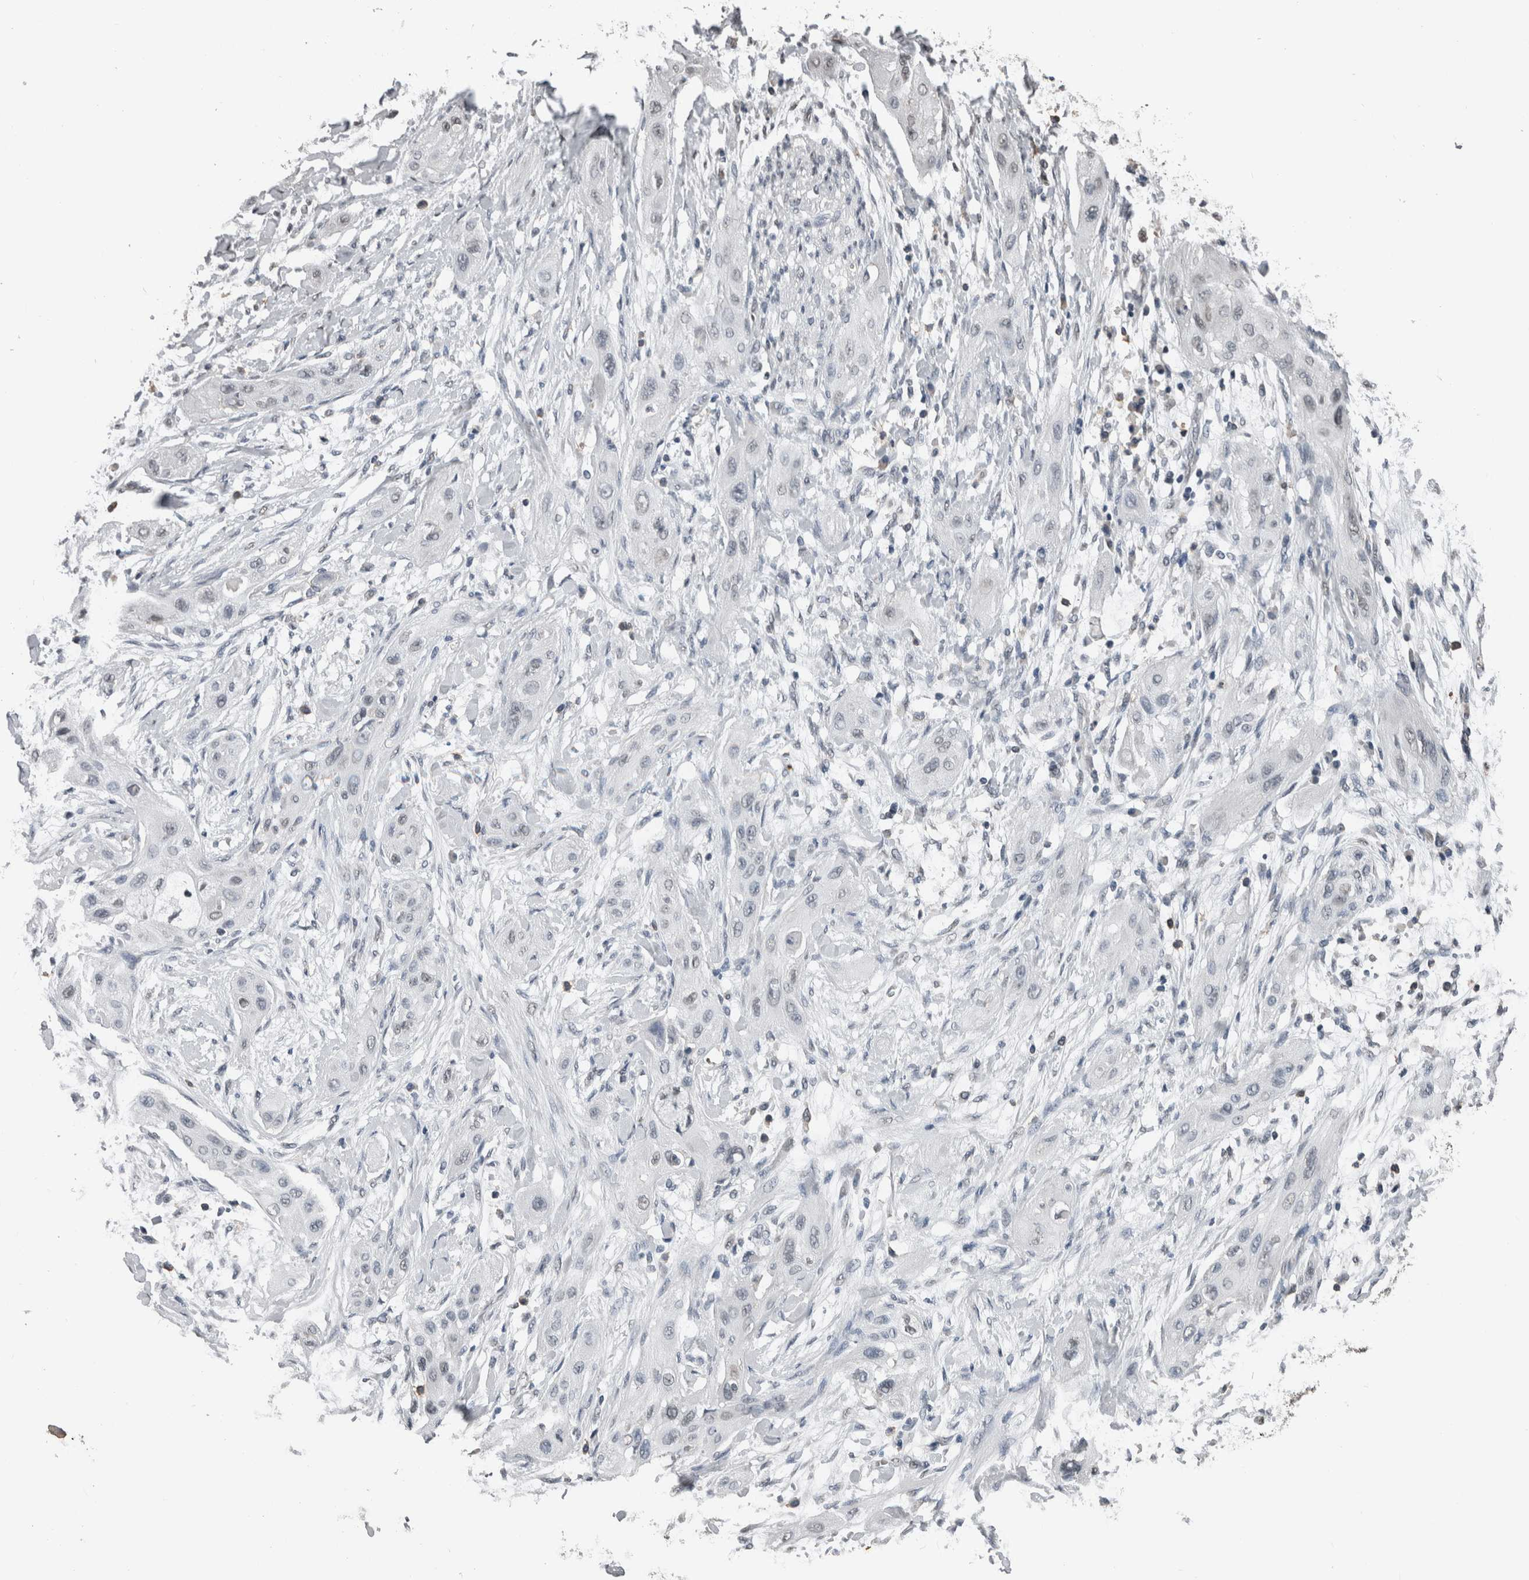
{"staining": {"intensity": "negative", "quantity": "none", "location": "none"}, "tissue": "lung cancer", "cell_type": "Tumor cells", "image_type": "cancer", "snomed": [{"axis": "morphology", "description": "Squamous cell carcinoma, NOS"}, {"axis": "topography", "description": "Lung"}], "caption": "A micrograph of lung squamous cell carcinoma stained for a protein demonstrates no brown staining in tumor cells.", "gene": "MAFF", "patient": {"sex": "female", "age": 47}}